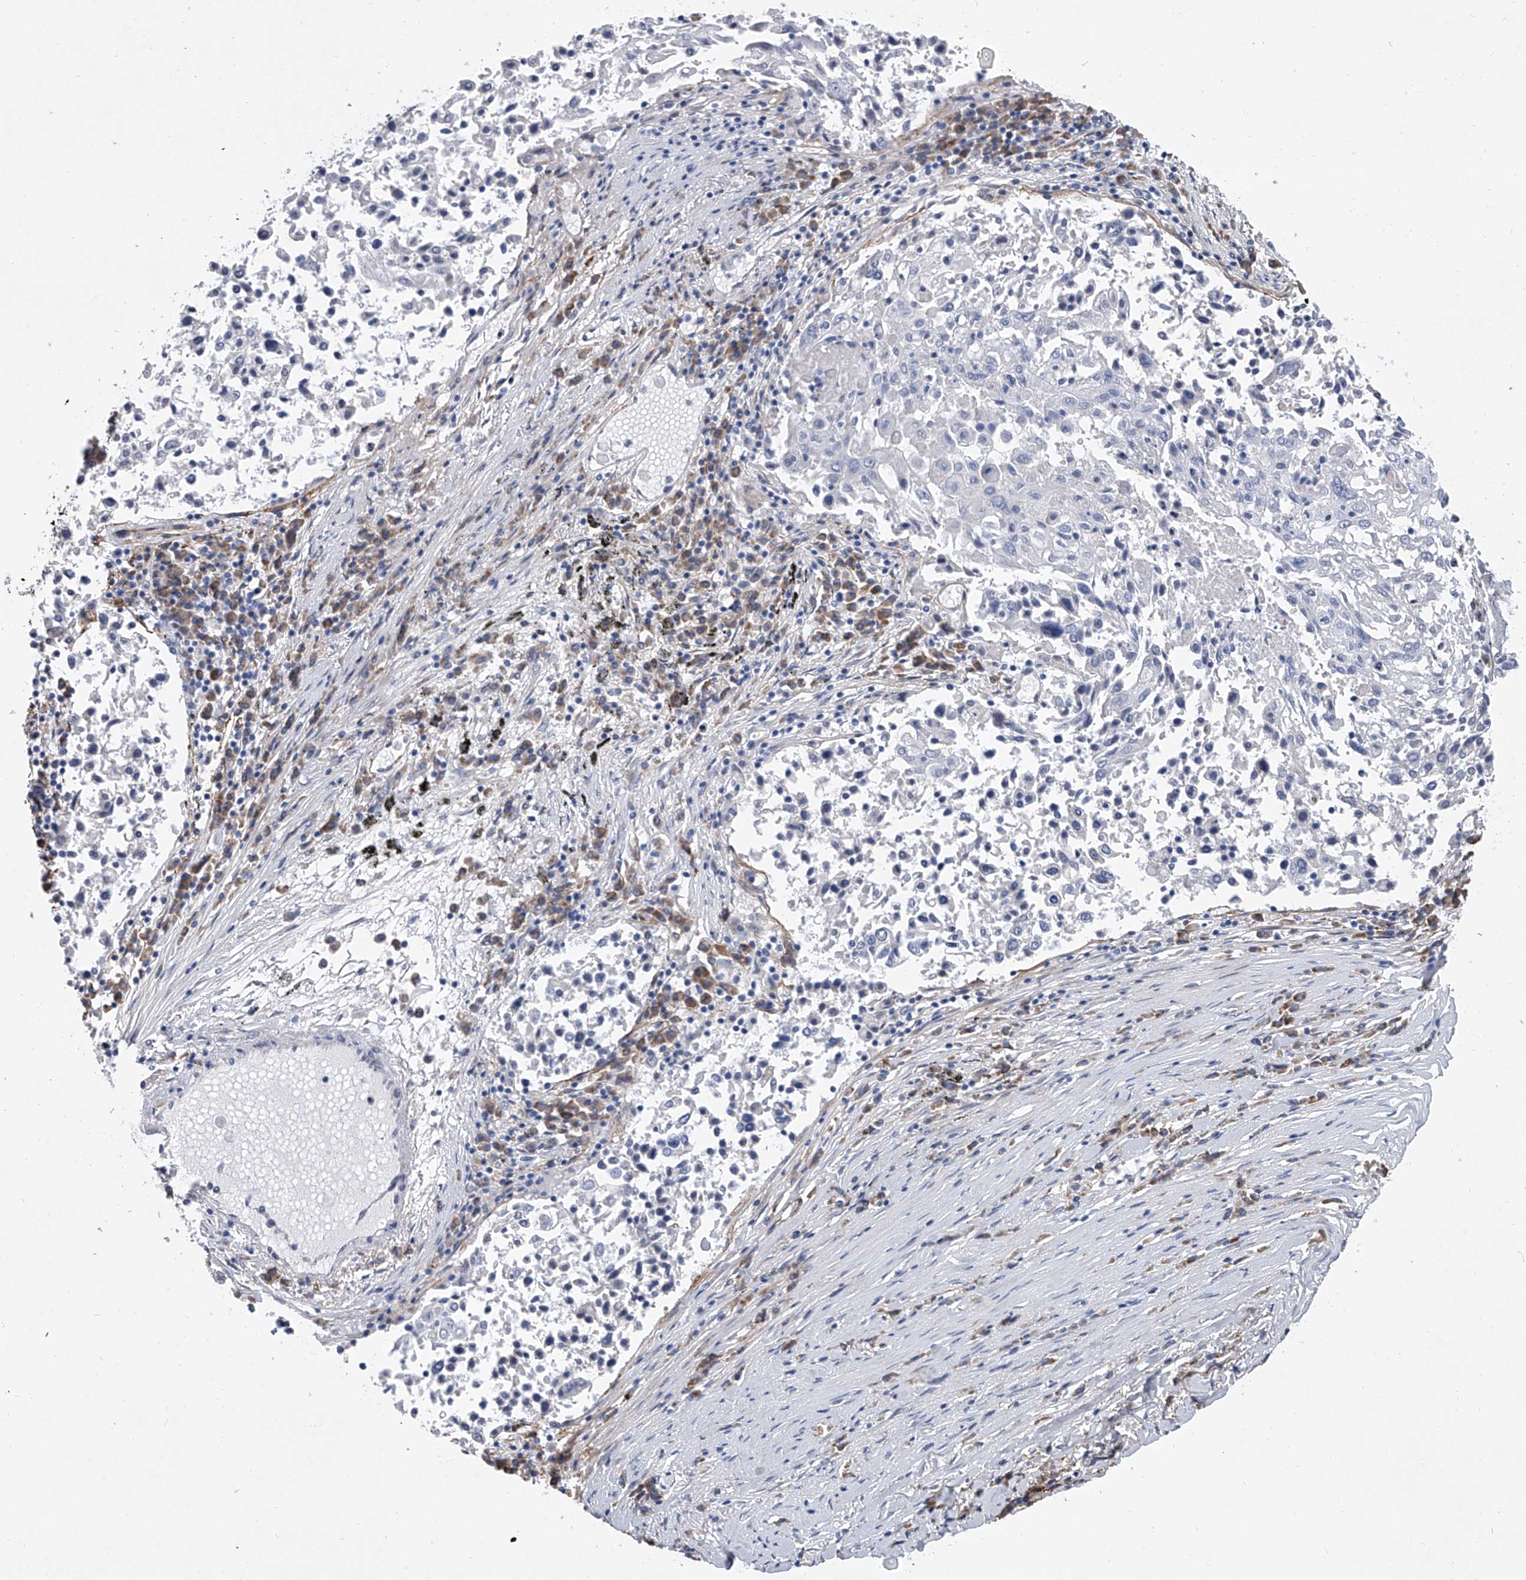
{"staining": {"intensity": "negative", "quantity": "none", "location": "none"}, "tissue": "lung cancer", "cell_type": "Tumor cells", "image_type": "cancer", "snomed": [{"axis": "morphology", "description": "Squamous cell carcinoma, NOS"}, {"axis": "topography", "description": "Lung"}], "caption": "Image shows no protein expression in tumor cells of squamous cell carcinoma (lung) tissue.", "gene": "ALG14", "patient": {"sex": "male", "age": 65}}